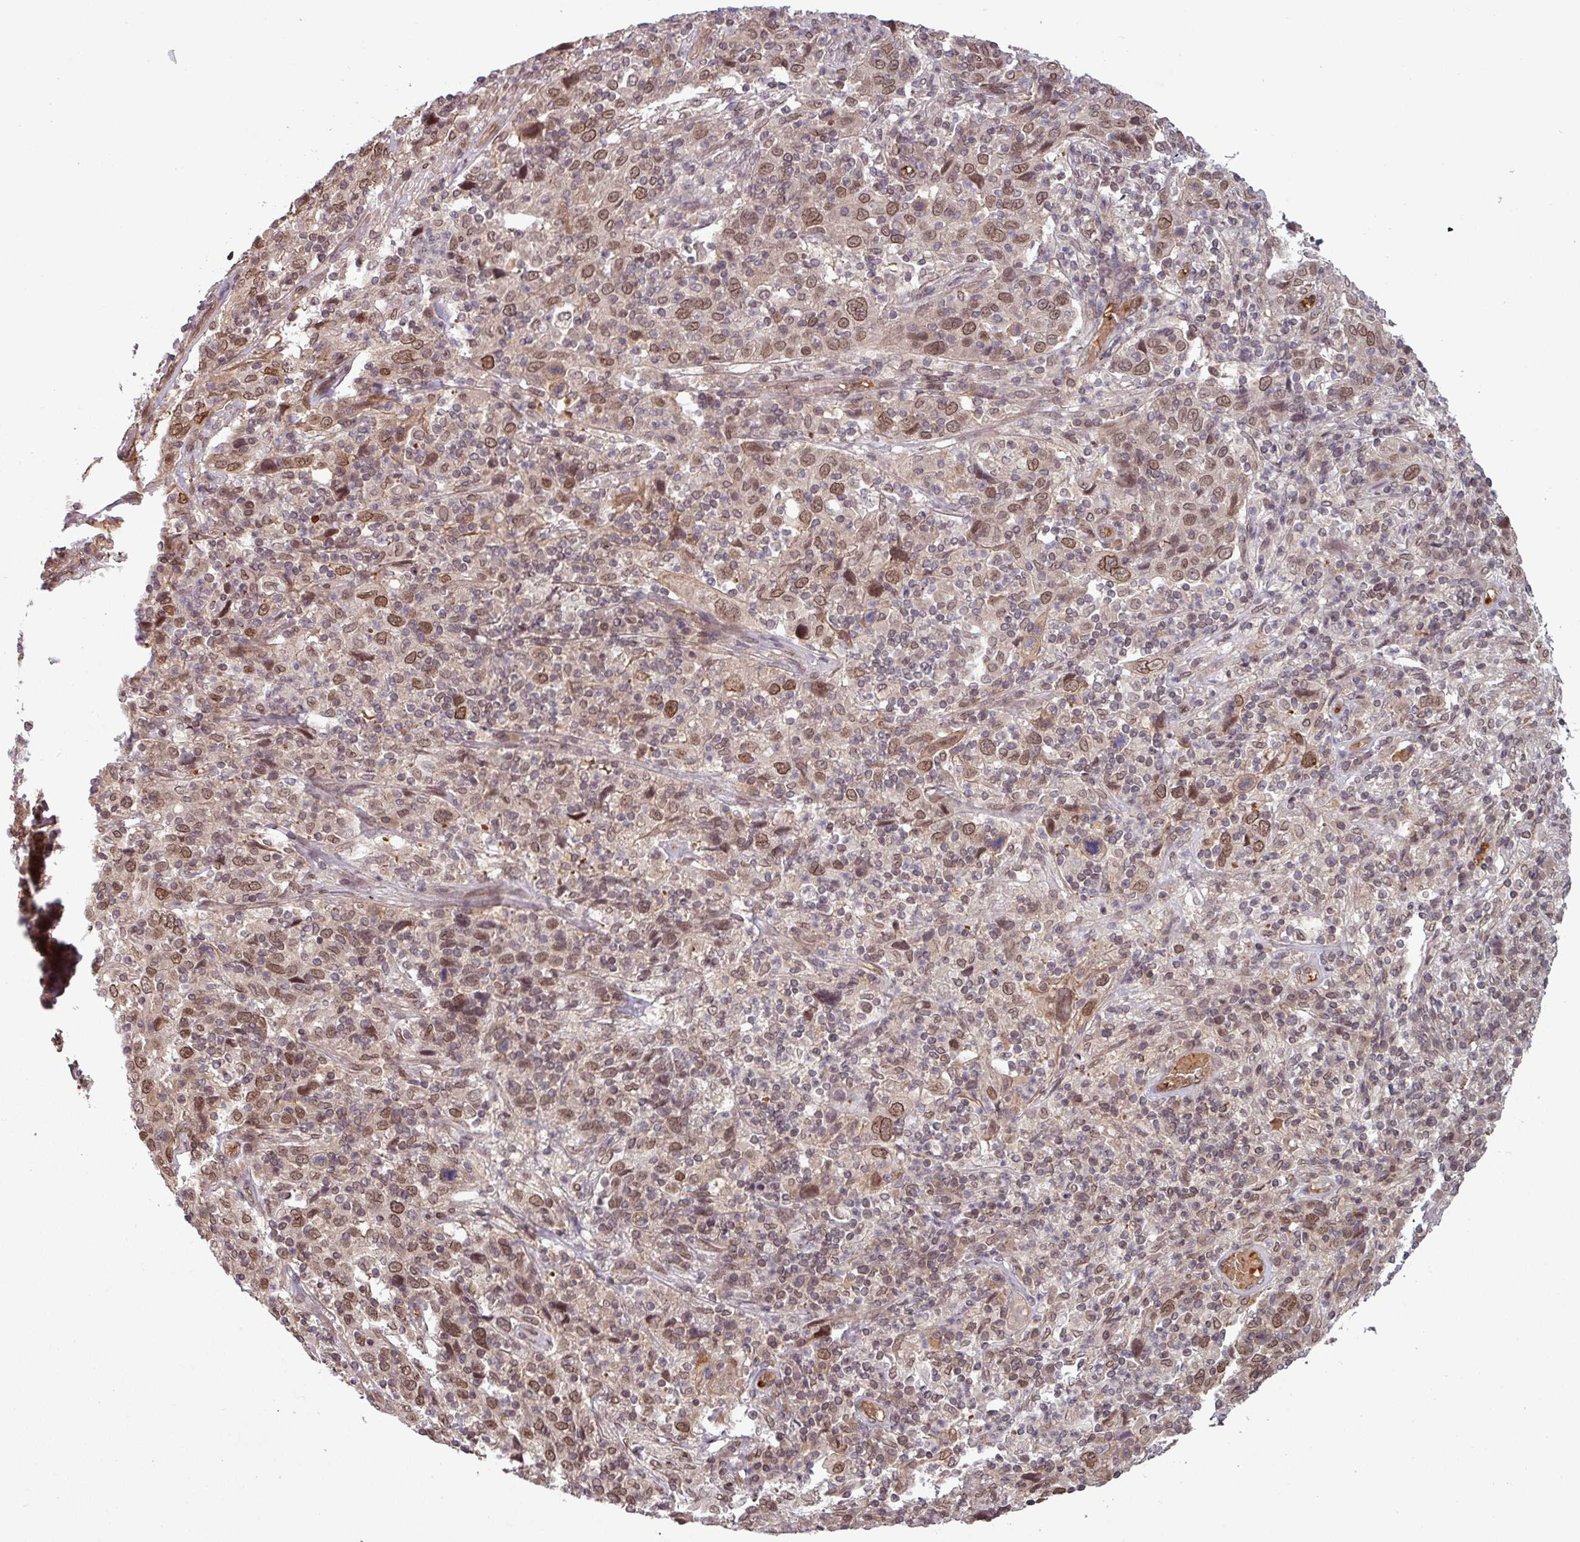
{"staining": {"intensity": "moderate", "quantity": ">75%", "location": "cytoplasmic/membranous,nuclear"}, "tissue": "cervical cancer", "cell_type": "Tumor cells", "image_type": "cancer", "snomed": [{"axis": "morphology", "description": "Squamous cell carcinoma, NOS"}, {"axis": "topography", "description": "Cervix"}], "caption": "Immunohistochemistry image of neoplastic tissue: human squamous cell carcinoma (cervical) stained using immunohistochemistry (IHC) demonstrates medium levels of moderate protein expression localized specifically in the cytoplasmic/membranous and nuclear of tumor cells, appearing as a cytoplasmic/membranous and nuclear brown color.", "gene": "RBM4B", "patient": {"sex": "female", "age": 46}}